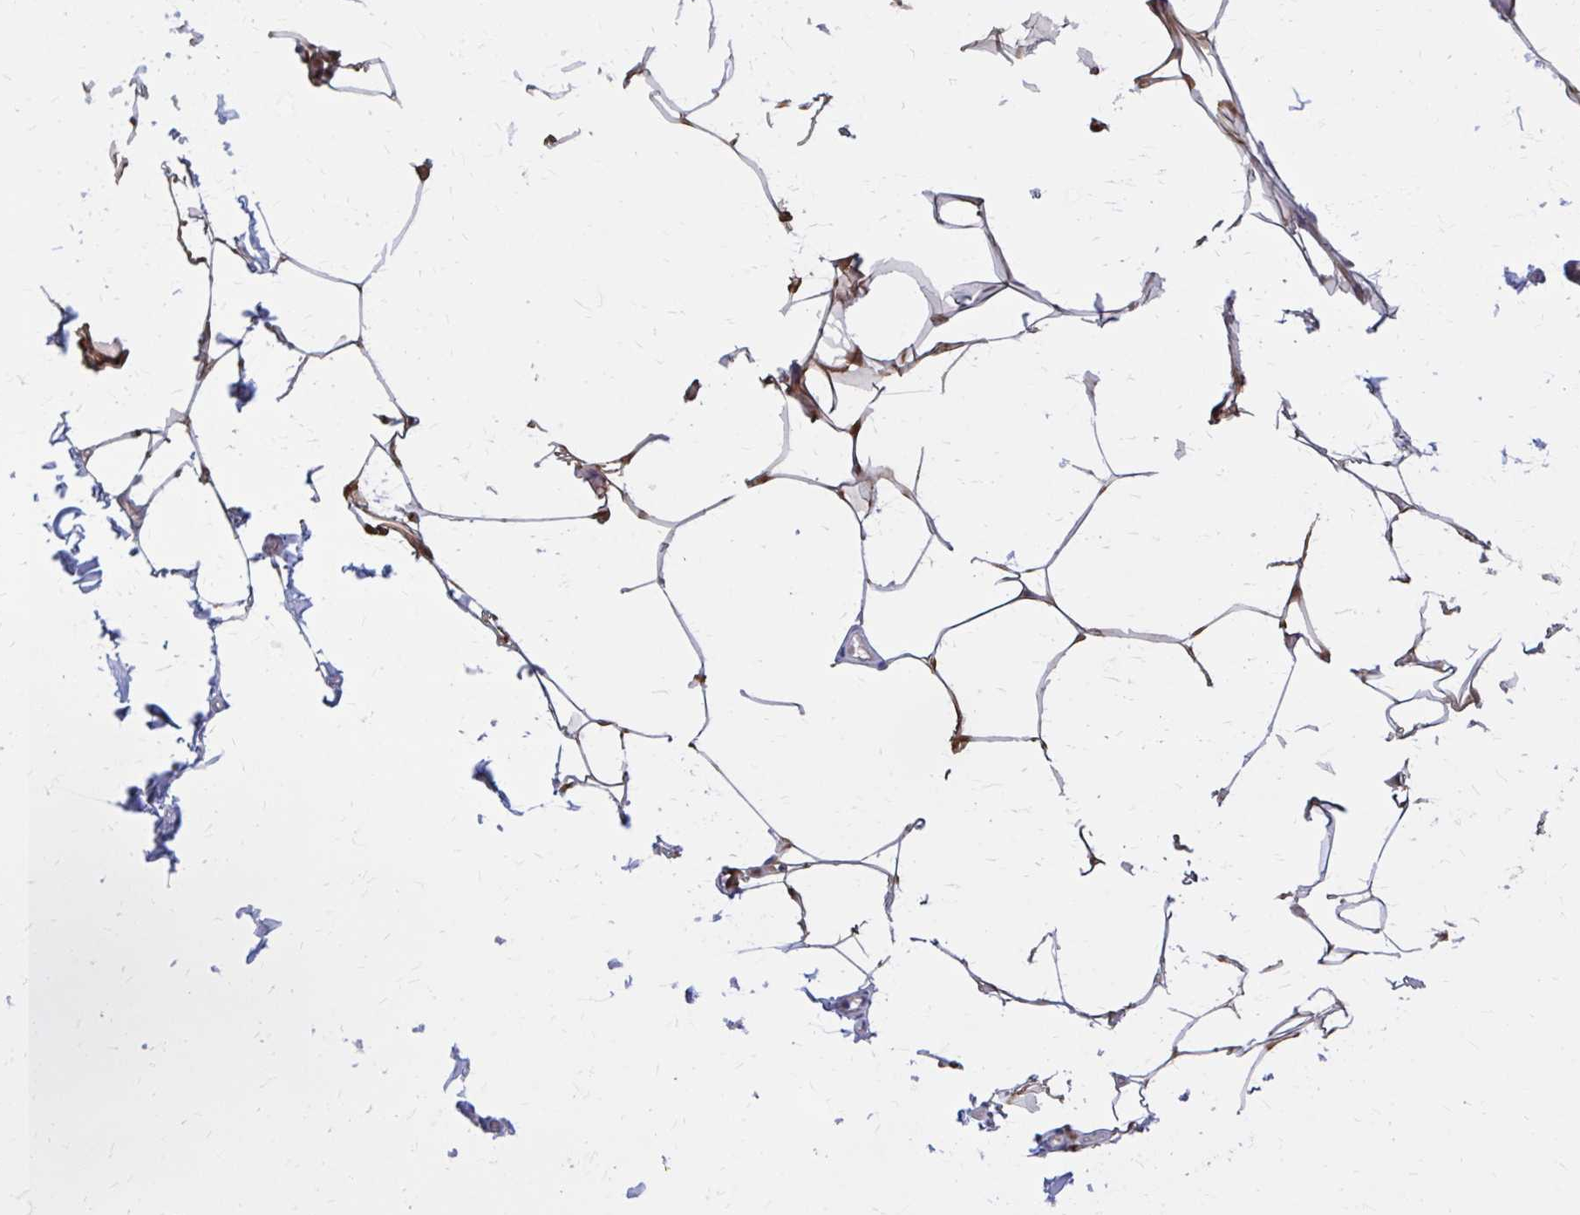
{"staining": {"intensity": "moderate", "quantity": "25%-75%", "location": "cytoplasmic/membranous"}, "tissue": "adipose tissue", "cell_type": "Adipocytes", "image_type": "normal", "snomed": [{"axis": "morphology", "description": "Normal tissue, NOS"}, {"axis": "topography", "description": "Skin"}, {"axis": "topography", "description": "Peripheral nerve tissue"}], "caption": "Adipose tissue stained with DAB immunohistochemistry displays medium levels of moderate cytoplasmic/membranous staining in about 25%-75% of adipocytes.", "gene": "DBI", "patient": {"sex": "female", "age": 45}}